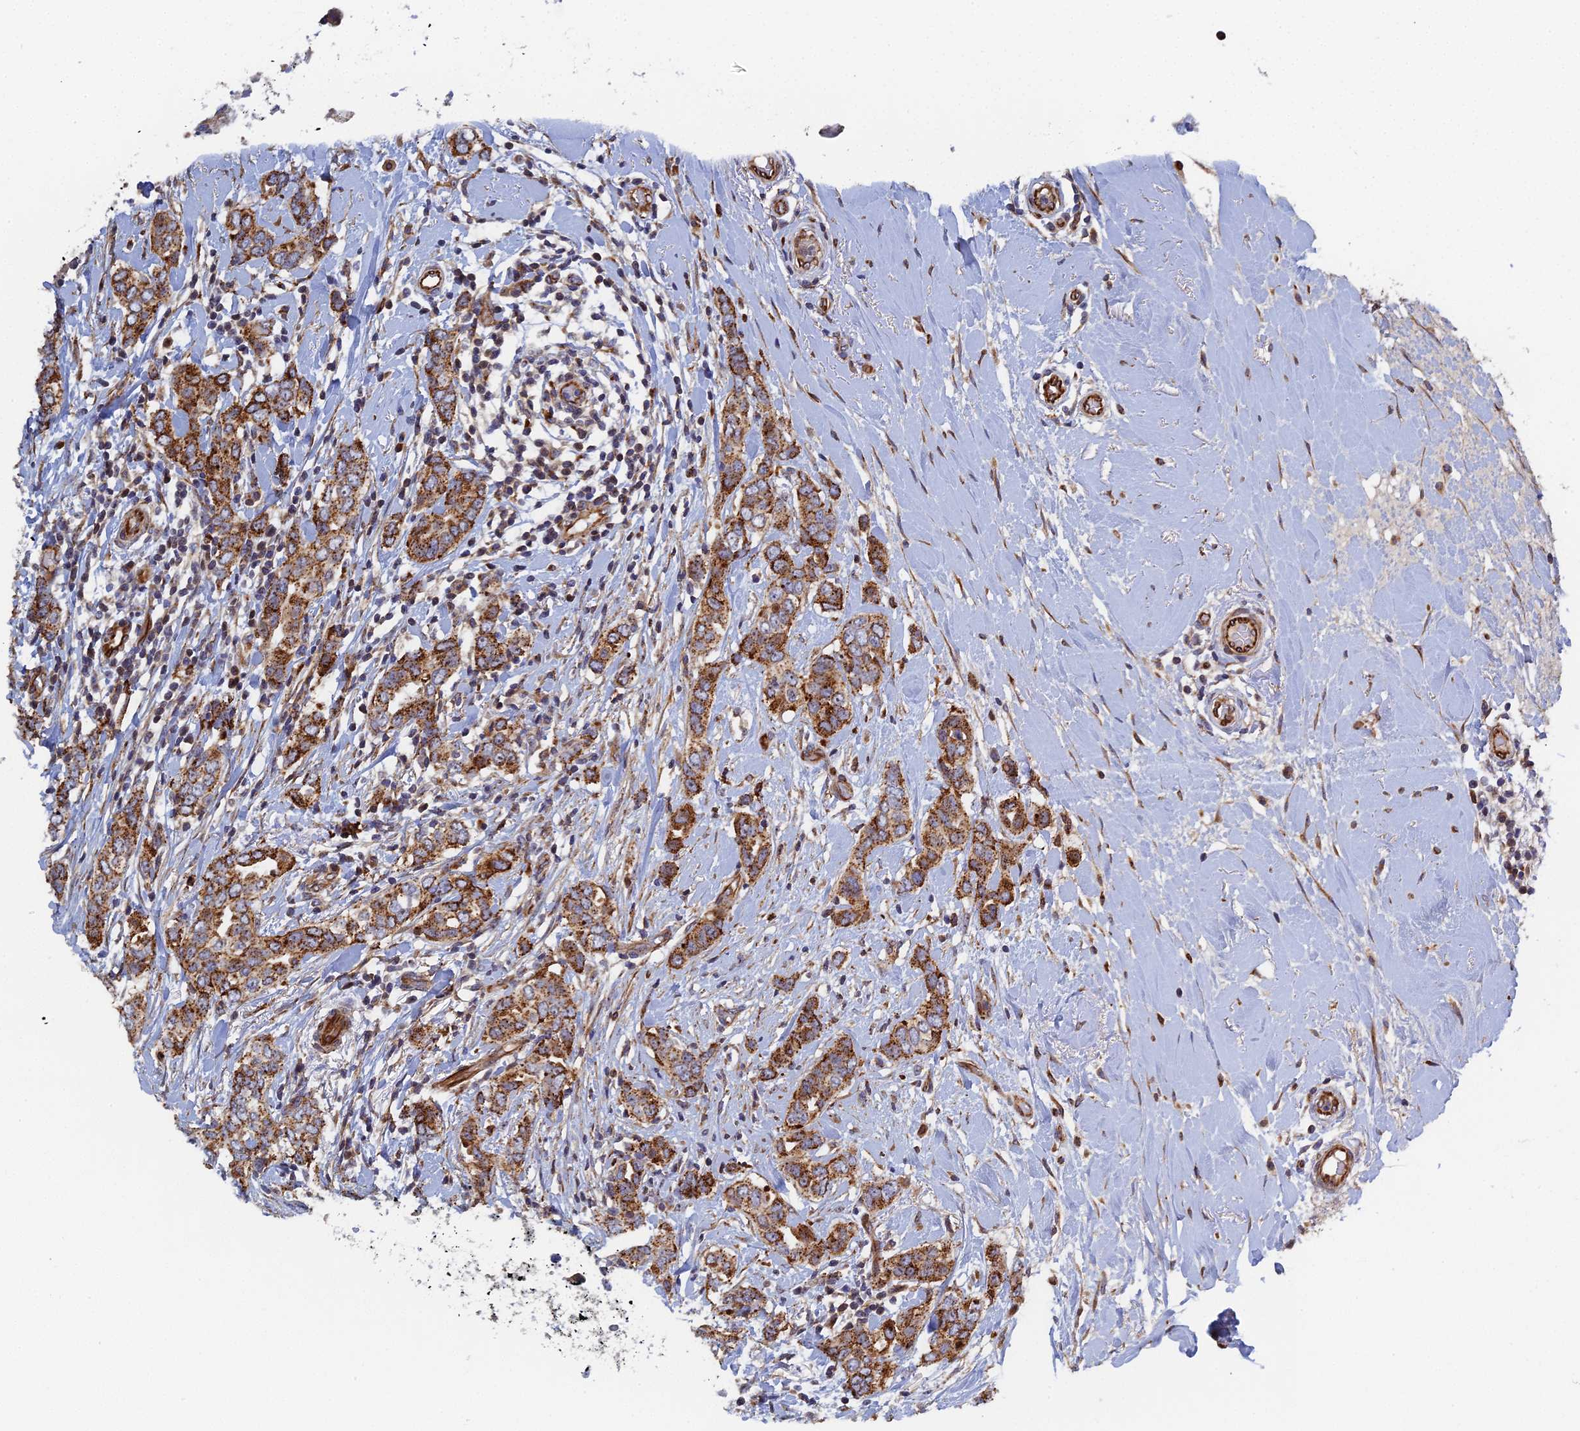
{"staining": {"intensity": "moderate", "quantity": ">75%", "location": "cytoplasmic/membranous"}, "tissue": "breast cancer", "cell_type": "Tumor cells", "image_type": "cancer", "snomed": [{"axis": "morphology", "description": "Lobular carcinoma"}, {"axis": "topography", "description": "Breast"}], "caption": "Breast cancer tissue reveals moderate cytoplasmic/membranous positivity in approximately >75% of tumor cells", "gene": "PPP2R3C", "patient": {"sex": "female", "age": 51}}